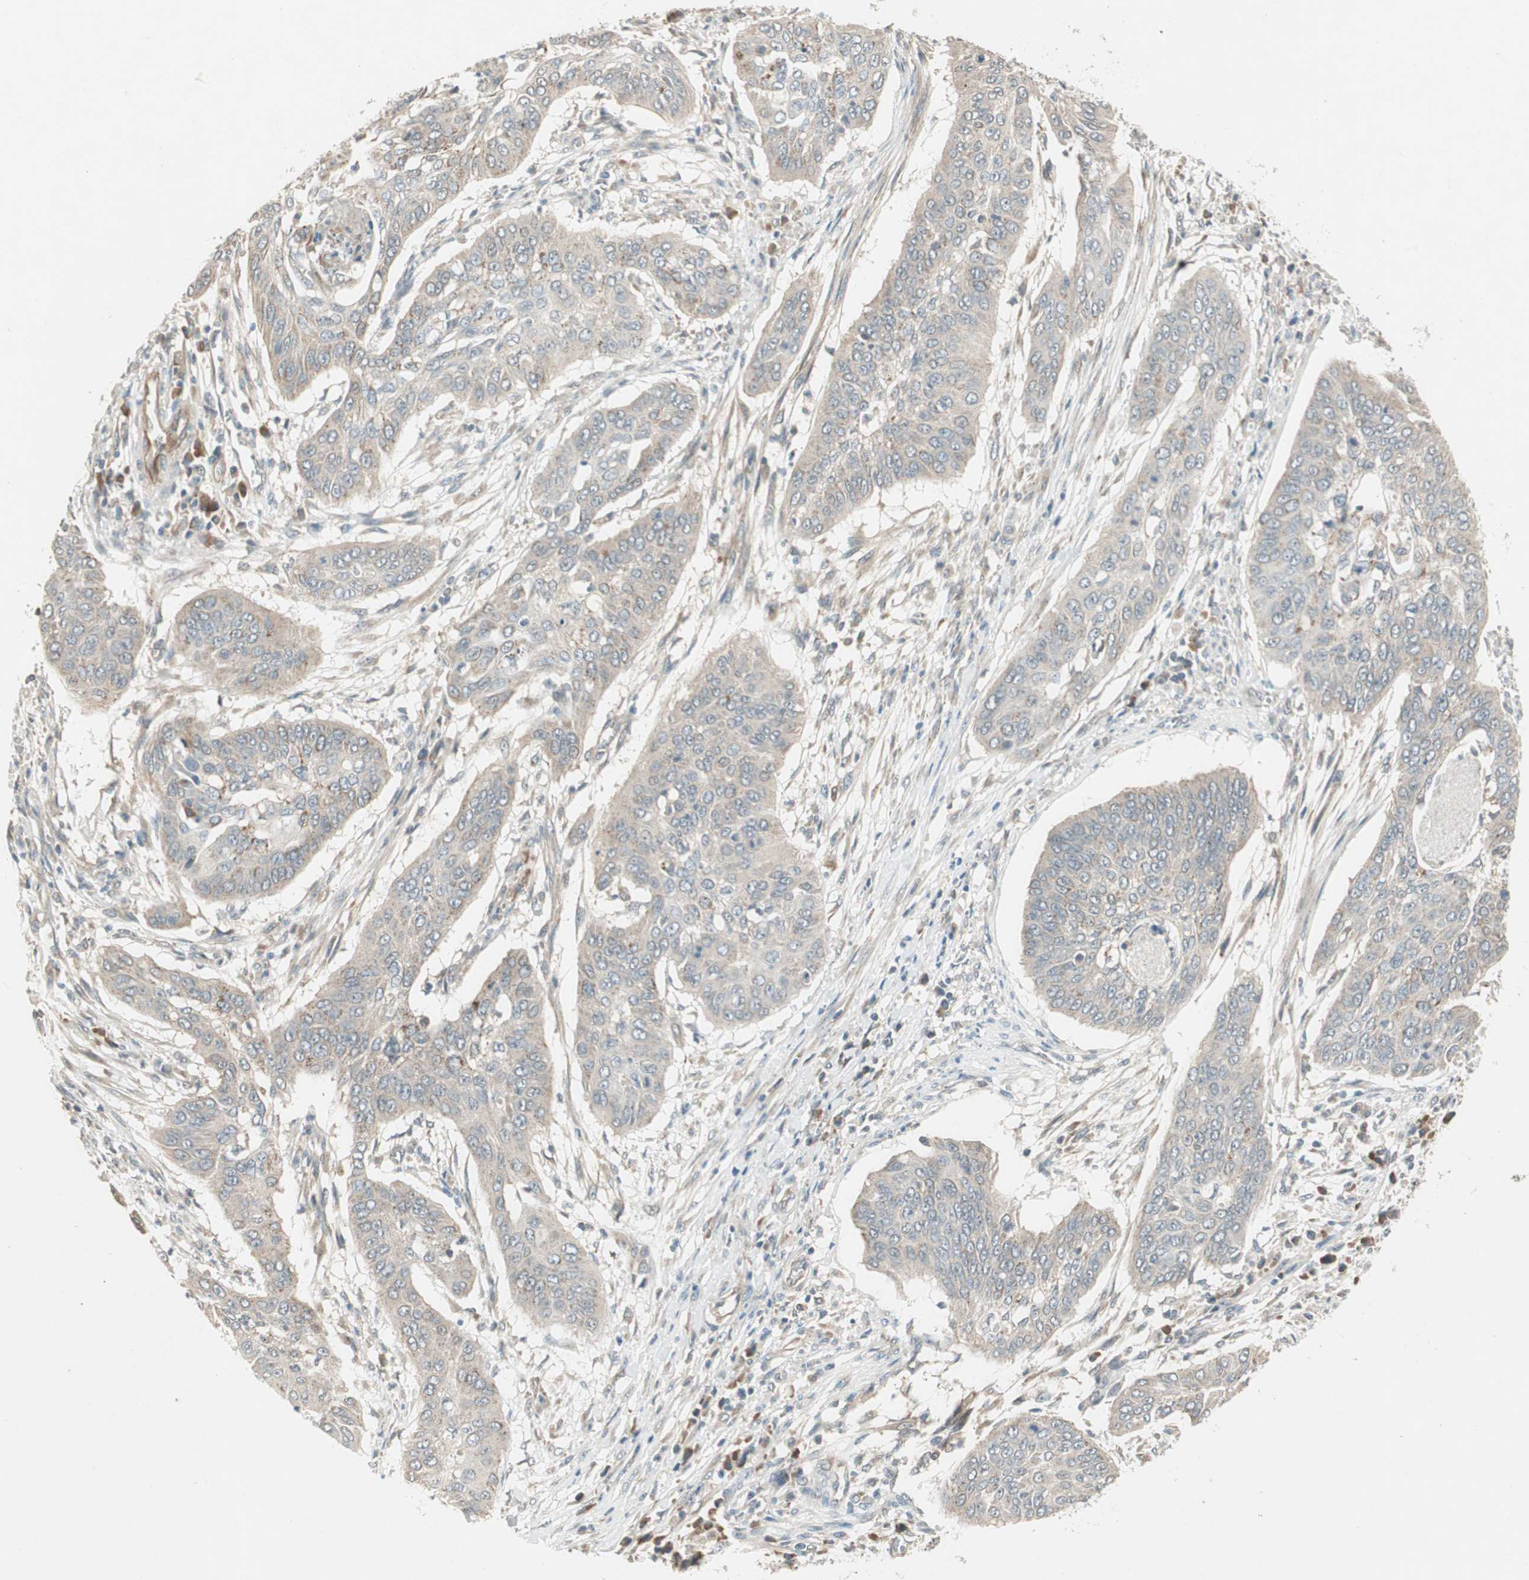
{"staining": {"intensity": "weak", "quantity": ">75%", "location": "cytoplasmic/membranous"}, "tissue": "cervical cancer", "cell_type": "Tumor cells", "image_type": "cancer", "snomed": [{"axis": "morphology", "description": "Squamous cell carcinoma, NOS"}, {"axis": "topography", "description": "Cervix"}], "caption": "Immunohistochemistry image of neoplastic tissue: cervical cancer stained using immunohistochemistry (IHC) displays low levels of weak protein expression localized specifically in the cytoplasmic/membranous of tumor cells, appearing as a cytoplasmic/membranous brown color.", "gene": "NCLN", "patient": {"sex": "female", "age": 39}}